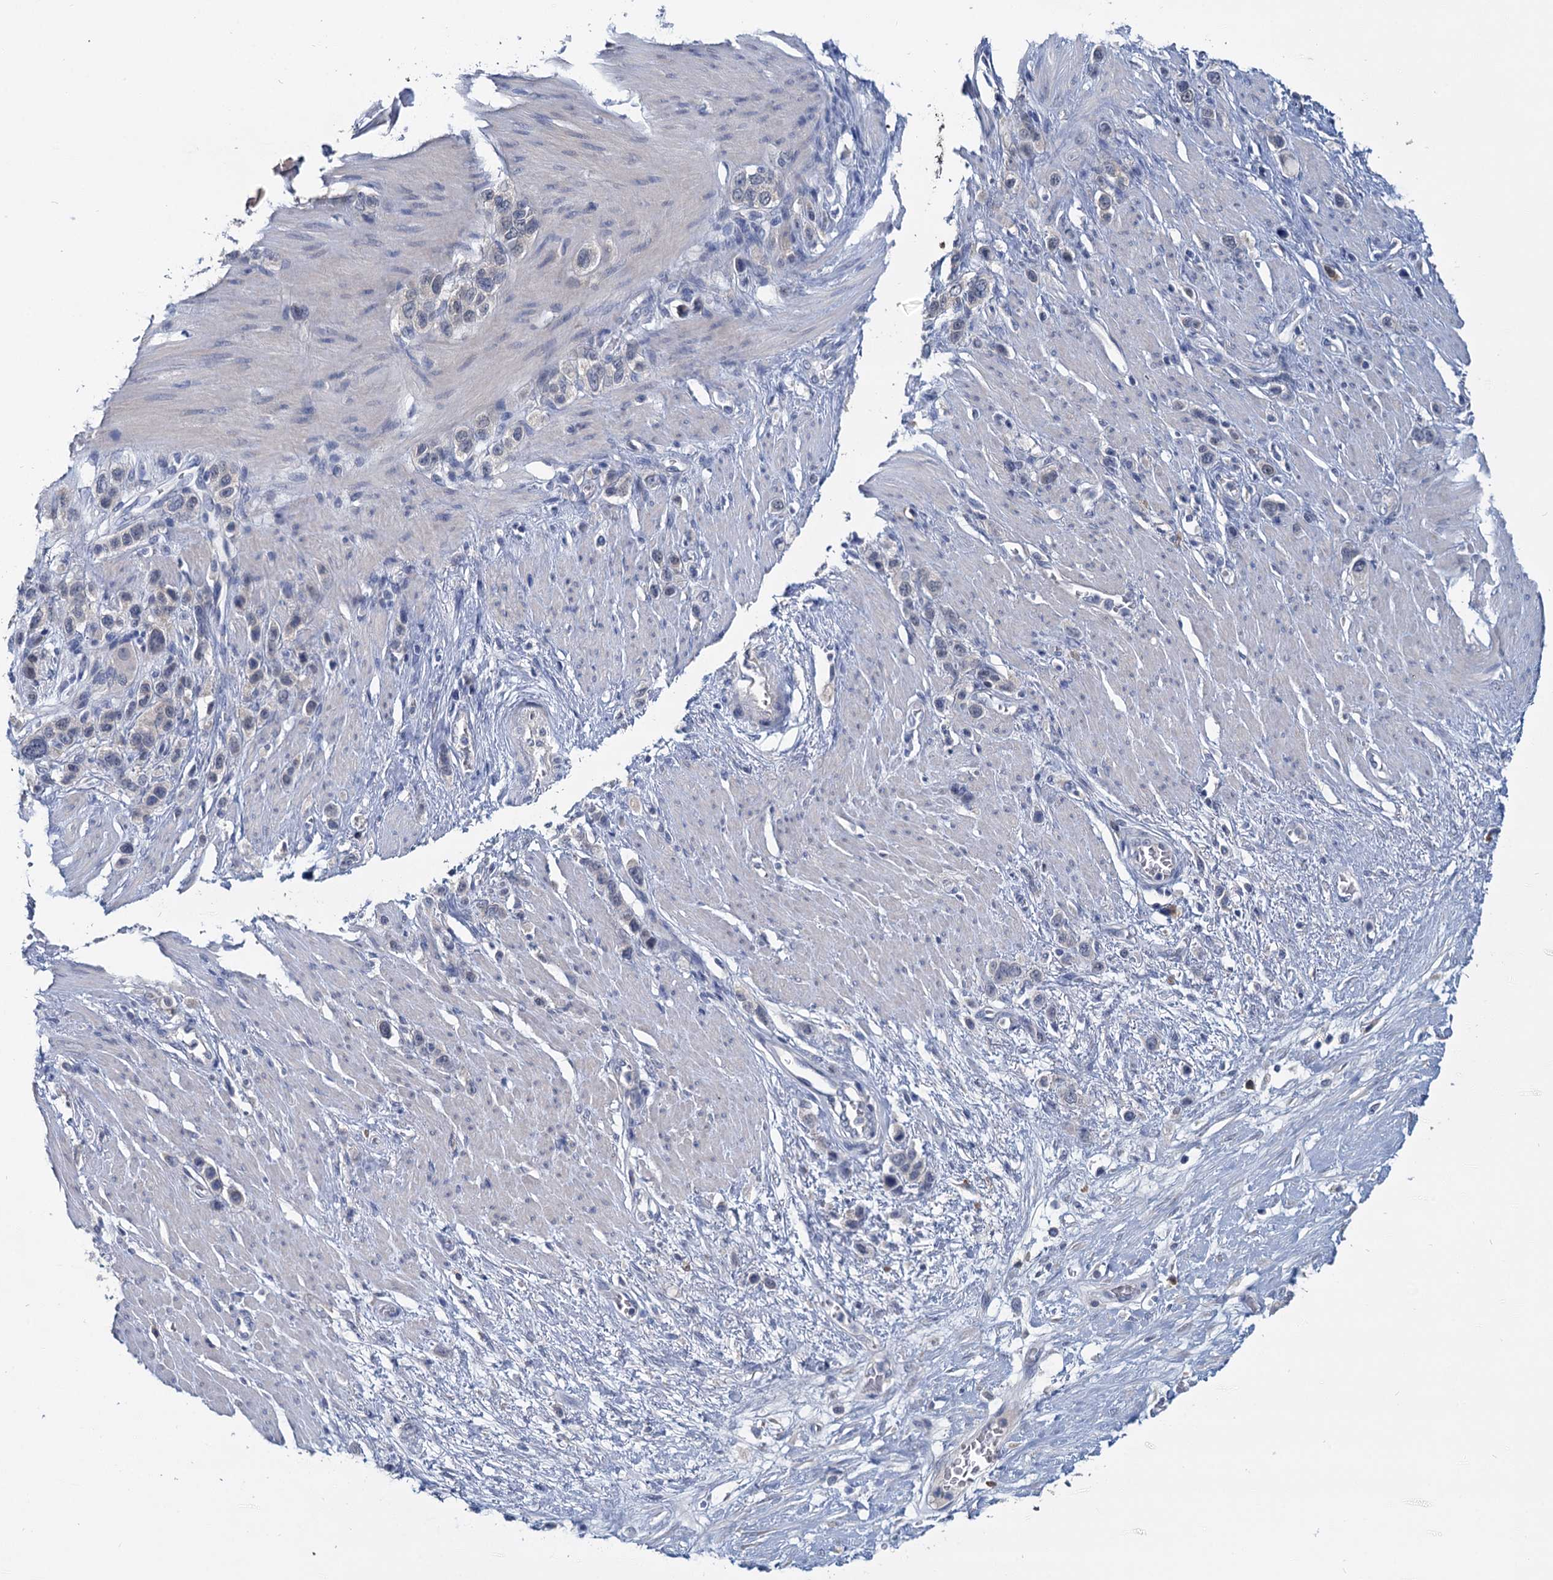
{"staining": {"intensity": "negative", "quantity": "none", "location": "none"}, "tissue": "stomach cancer", "cell_type": "Tumor cells", "image_type": "cancer", "snomed": [{"axis": "morphology", "description": "Adenocarcinoma, NOS"}, {"axis": "morphology", "description": "Adenocarcinoma, High grade"}, {"axis": "topography", "description": "Stomach, upper"}, {"axis": "topography", "description": "Stomach, lower"}], "caption": "This micrograph is of stomach cancer (adenocarcinoma) stained with IHC to label a protein in brown with the nuclei are counter-stained blue. There is no positivity in tumor cells.", "gene": "ANKRD42", "patient": {"sex": "female", "age": 65}}